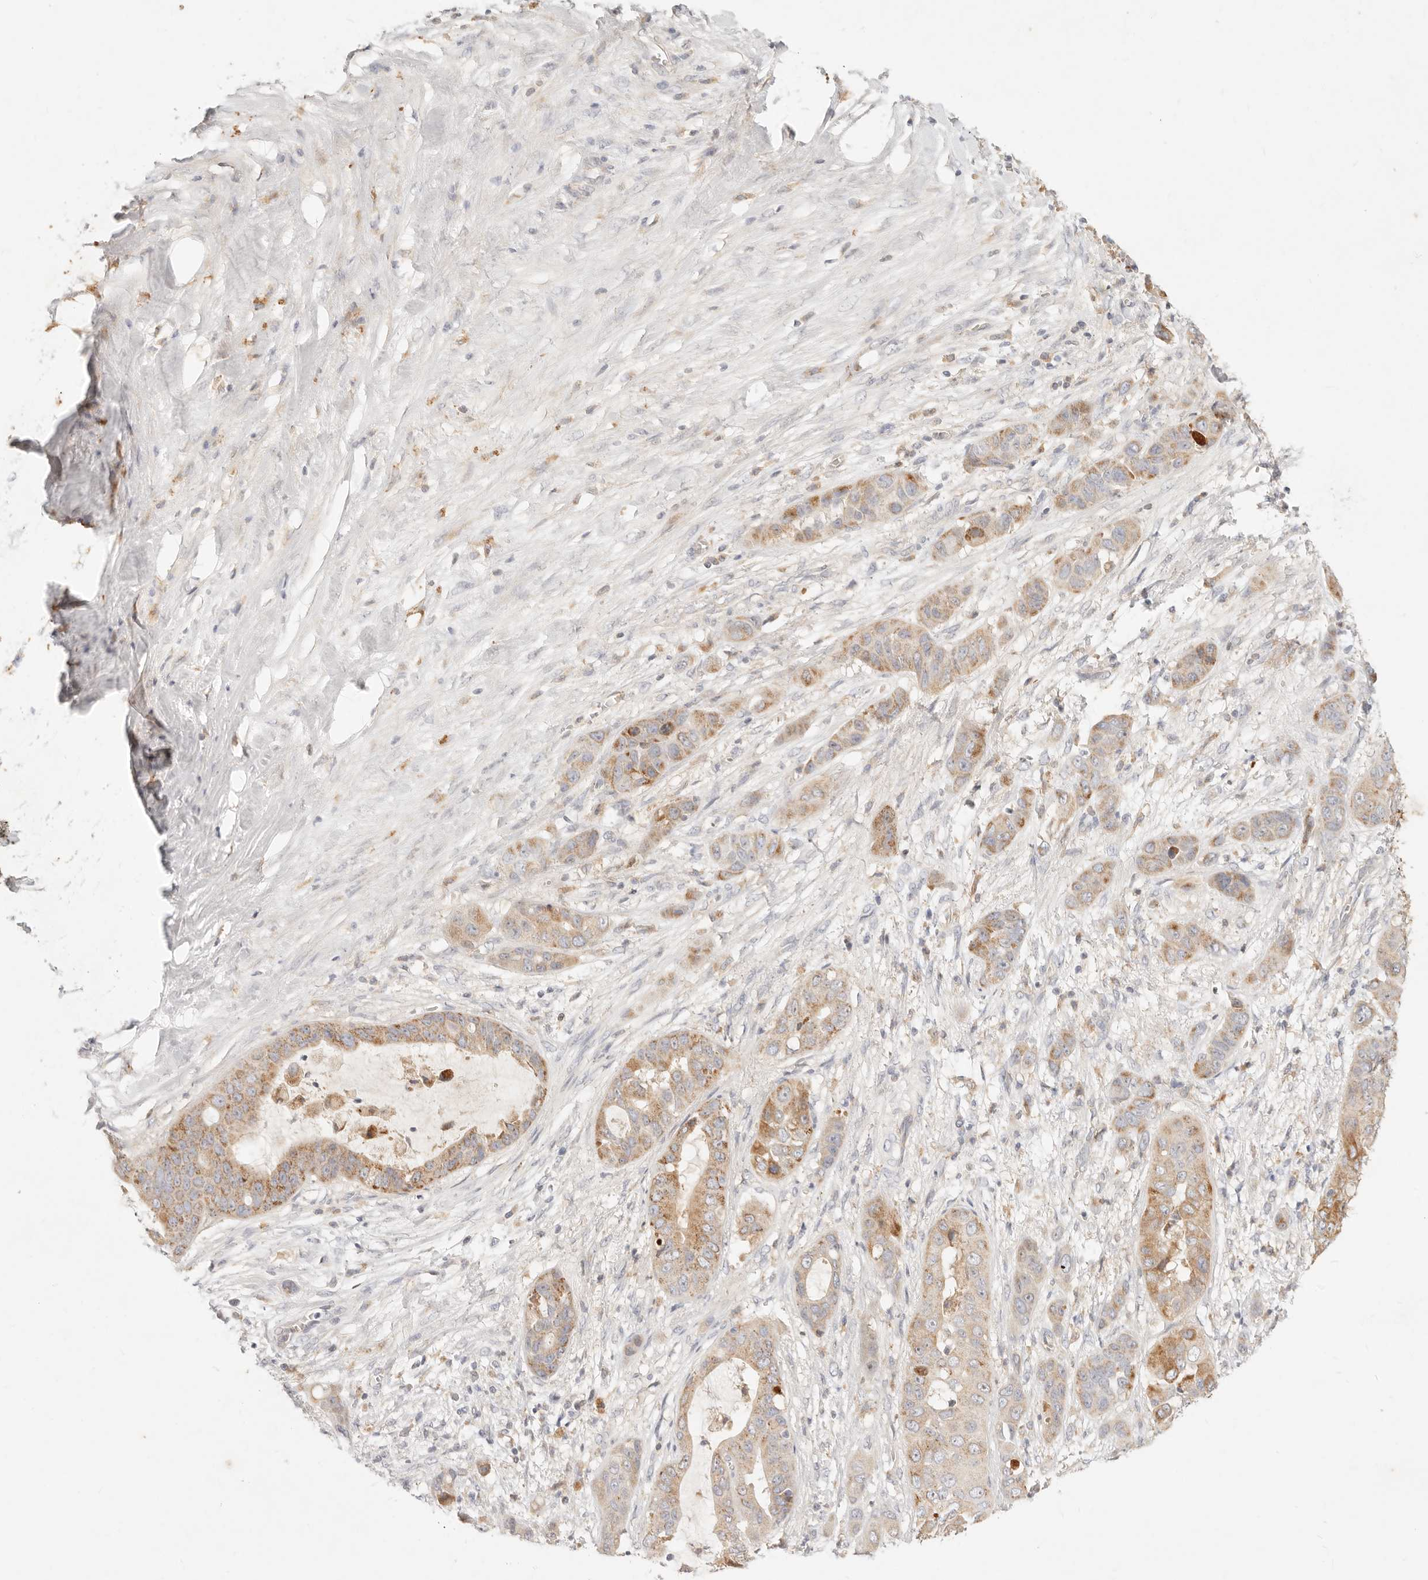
{"staining": {"intensity": "moderate", "quantity": ">75%", "location": "cytoplasmic/membranous"}, "tissue": "liver cancer", "cell_type": "Tumor cells", "image_type": "cancer", "snomed": [{"axis": "morphology", "description": "Cholangiocarcinoma"}, {"axis": "topography", "description": "Liver"}], "caption": "Liver cholangiocarcinoma was stained to show a protein in brown. There is medium levels of moderate cytoplasmic/membranous expression in approximately >75% of tumor cells.", "gene": "ACOX1", "patient": {"sex": "female", "age": 52}}